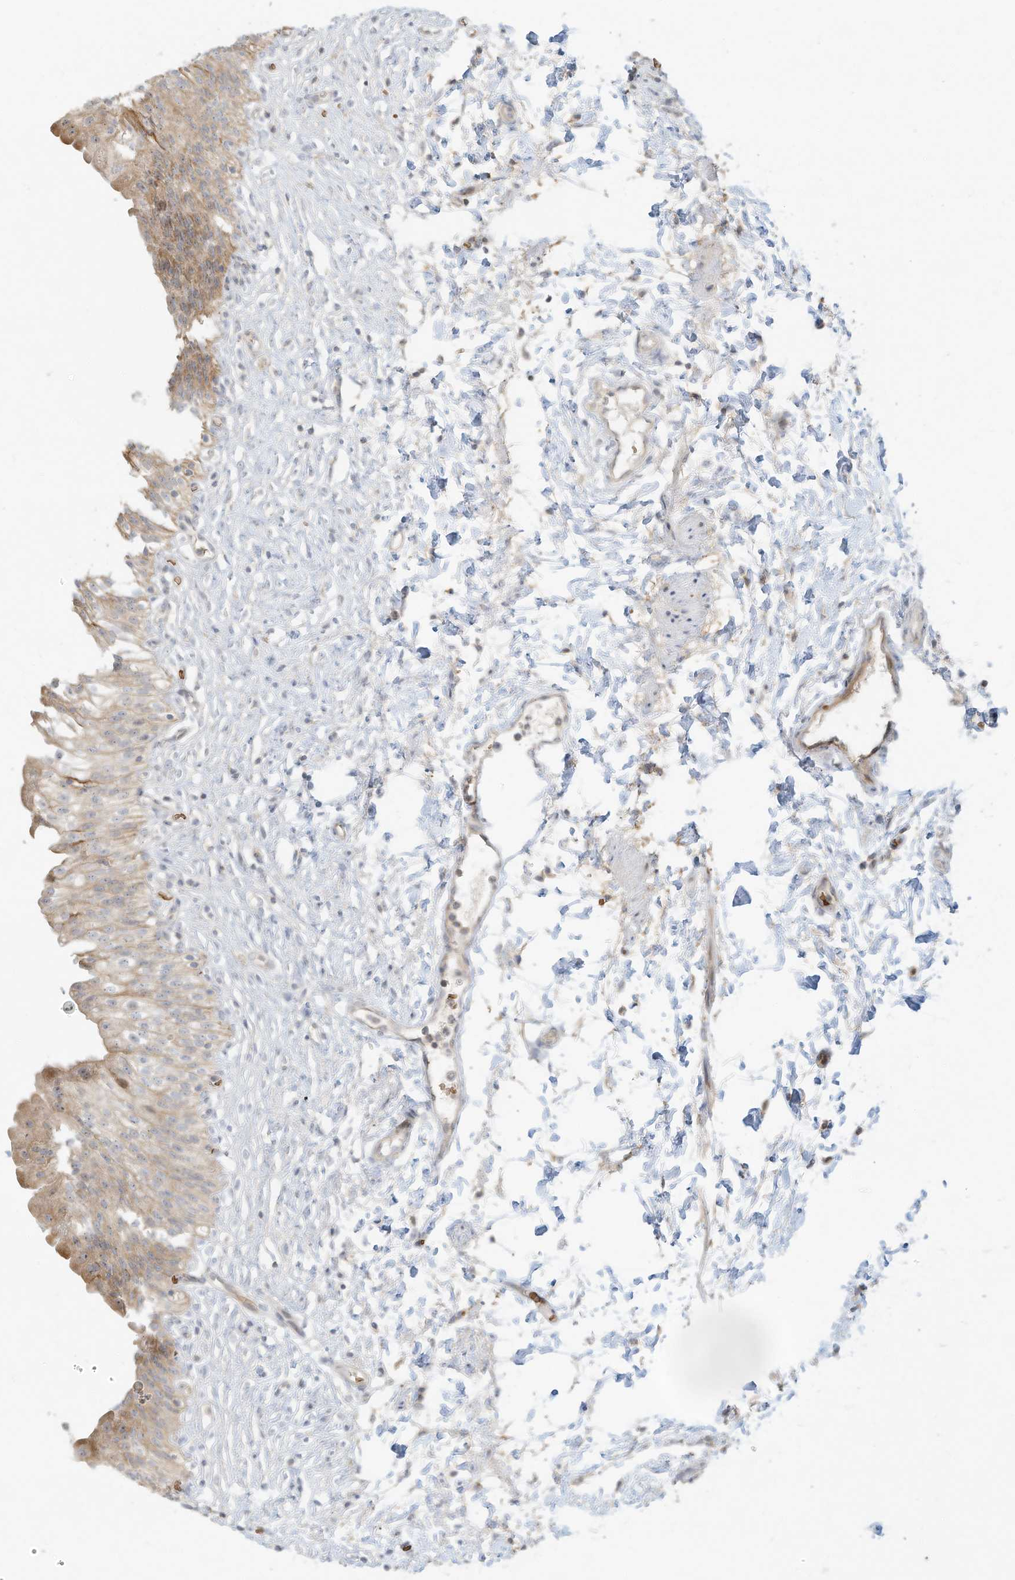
{"staining": {"intensity": "moderate", "quantity": "25%-75%", "location": "cytoplasmic/membranous"}, "tissue": "urinary bladder", "cell_type": "Urothelial cells", "image_type": "normal", "snomed": [{"axis": "morphology", "description": "Normal tissue, NOS"}, {"axis": "topography", "description": "Urinary bladder"}], "caption": "Immunohistochemistry (DAB) staining of unremarkable urinary bladder demonstrates moderate cytoplasmic/membranous protein staining in approximately 25%-75% of urothelial cells.", "gene": "OFD1", "patient": {"sex": "male", "age": 55}}